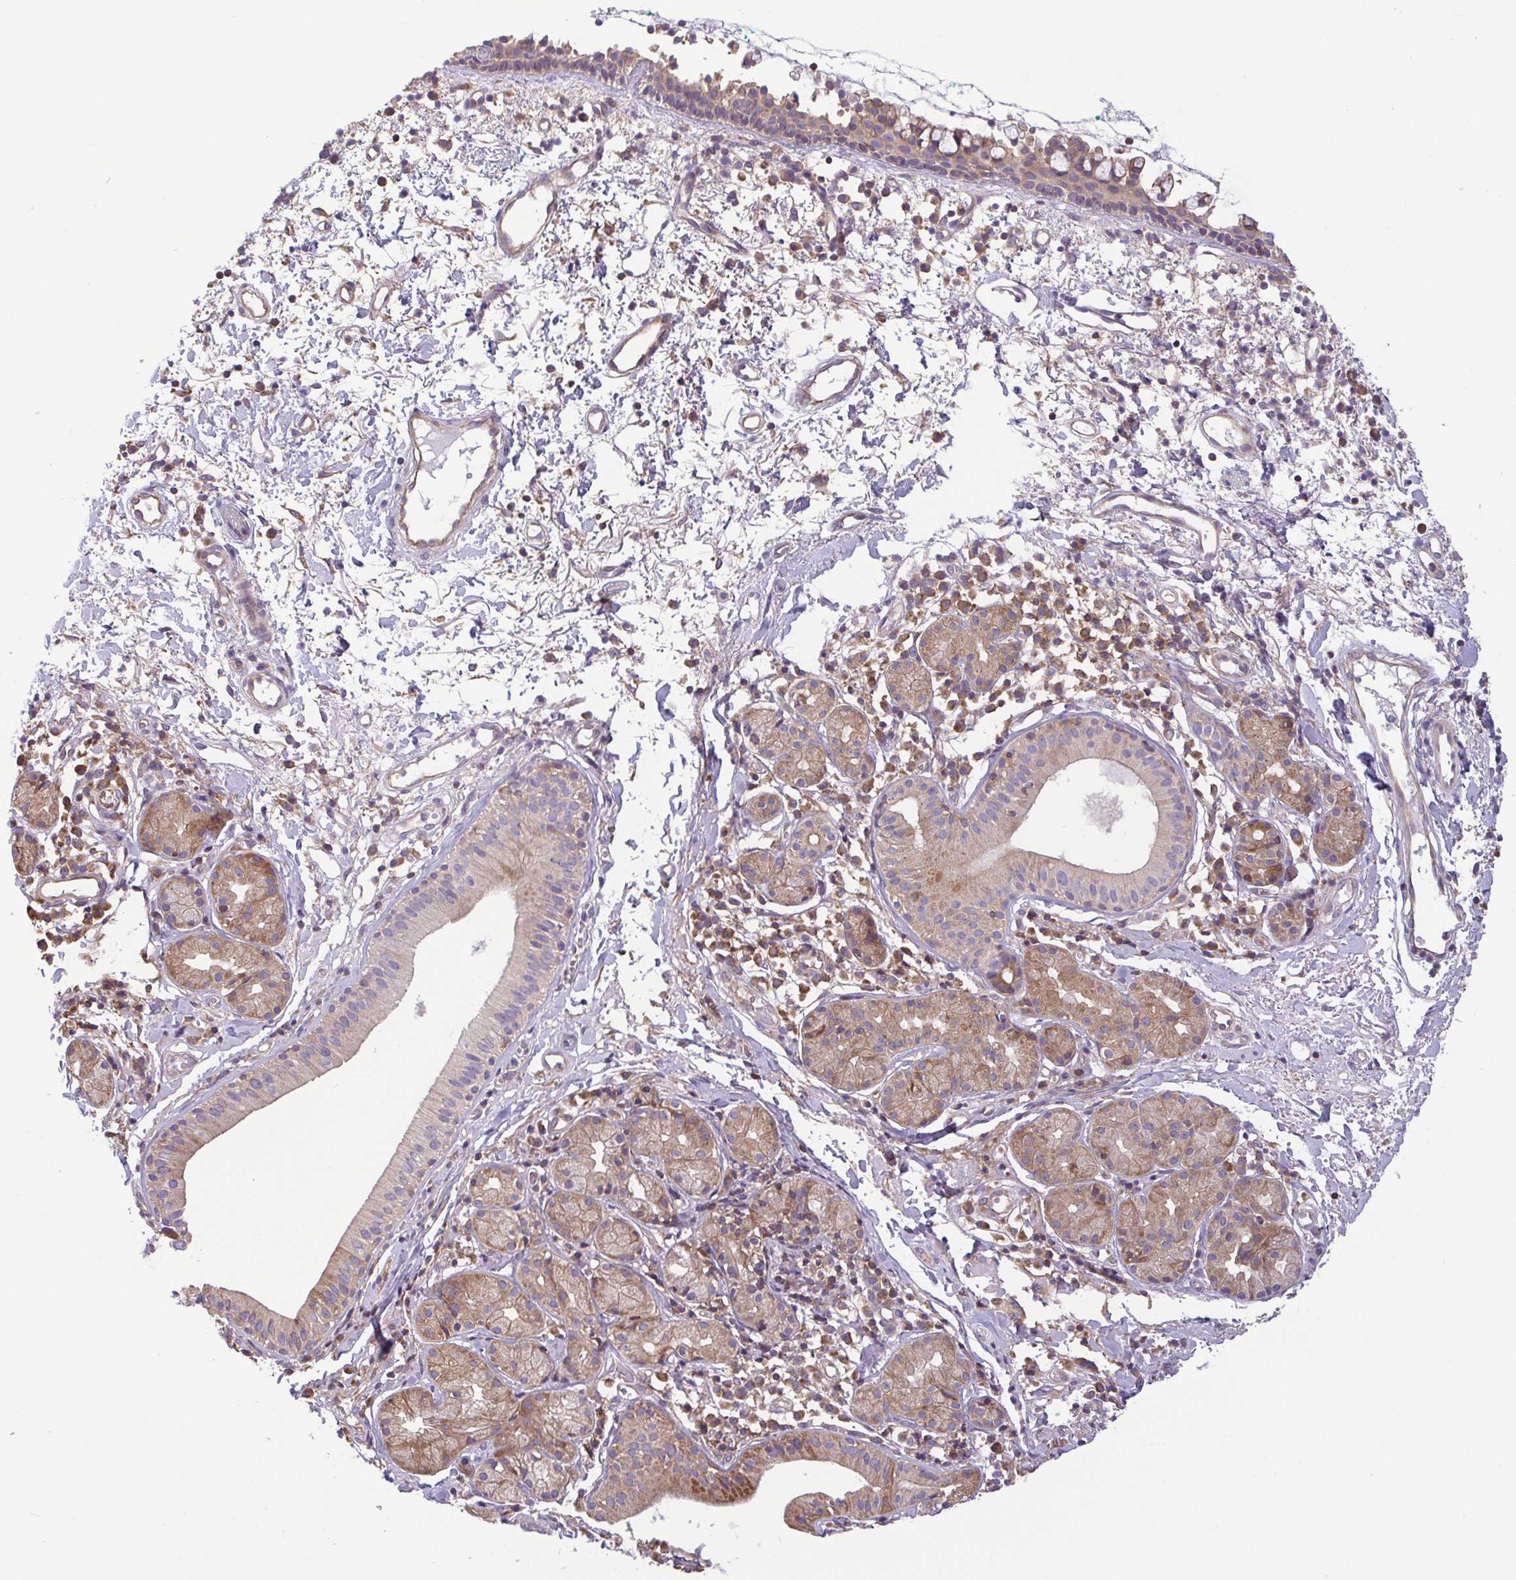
{"staining": {"intensity": "moderate", "quantity": ">75%", "location": "cytoplasmic/membranous"}, "tissue": "nasopharynx", "cell_type": "Respiratory epithelial cells", "image_type": "normal", "snomed": [{"axis": "morphology", "description": "Normal tissue, NOS"}, {"axis": "morphology", "description": "Basal cell carcinoma"}, {"axis": "topography", "description": "Cartilage tissue"}, {"axis": "topography", "description": "Nasopharynx"}, {"axis": "topography", "description": "Oral tissue"}], "caption": "This image reveals IHC staining of benign human nasopharynx, with medium moderate cytoplasmic/membranous staining in approximately >75% of respiratory epithelial cells.", "gene": "LMF2", "patient": {"sex": "female", "age": 77}}